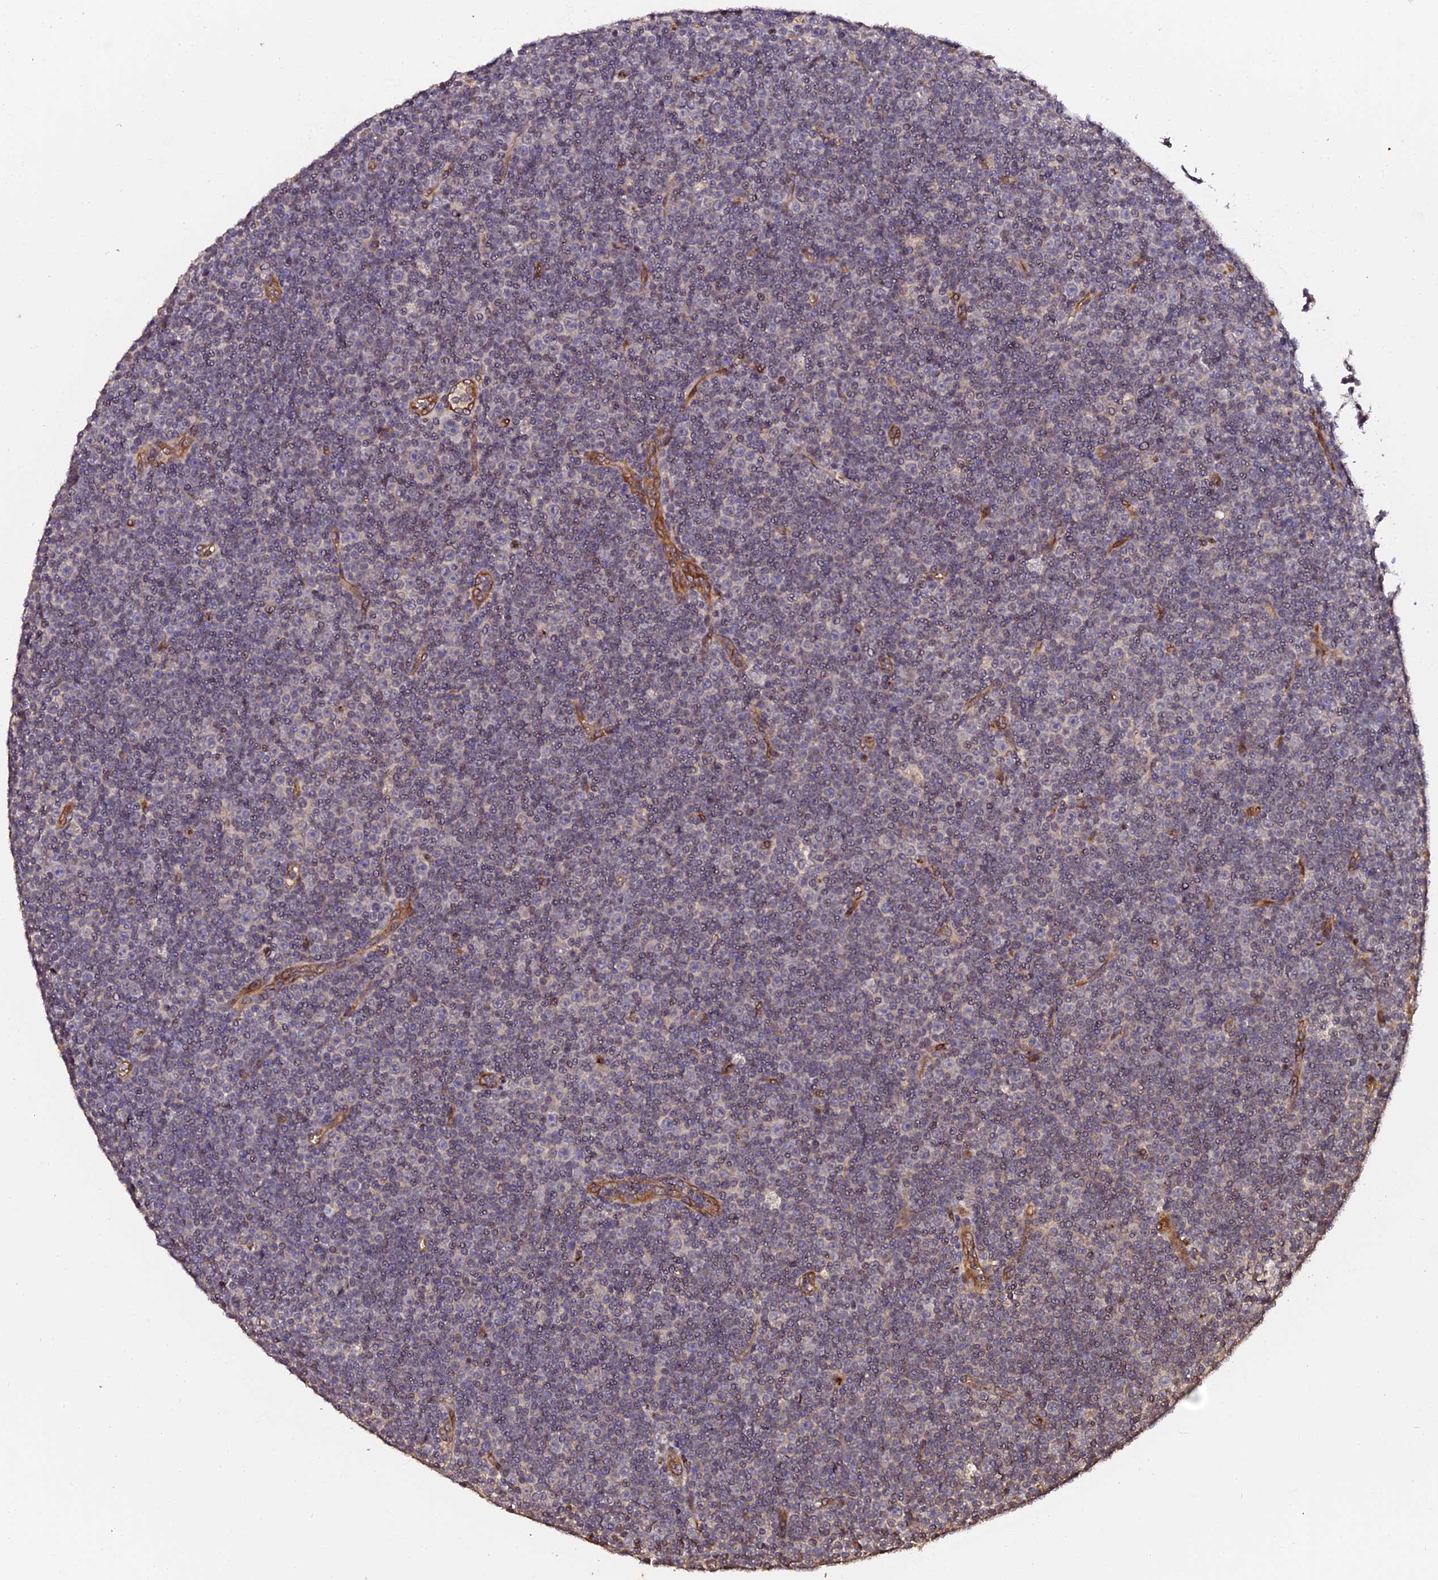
{"staining": {"intensity": "weak", "quantity": "<25%", "location": "cytoplasmic/membranous"}, "tissue": "lymphoma", "cell_type": "Tumor cells", "image_type": "cancer", "snomed": [{"axis": "morphology", "description": "Malignant lymphoma, non-Hodgkin's type, Low grade"}, {"axis": "topography", "description": "Lymph node"}], "caption": "The histopathology image displays no significant staining in tumor cells of malignant lymphoma, non-Hodgkin's type (low-grade). The staining is performed using DAB brown chromogen with nuclei counter-stained in using hematoxylin.", "gene": "TDO2", "patient": {"sex": "female", "age": 67}}